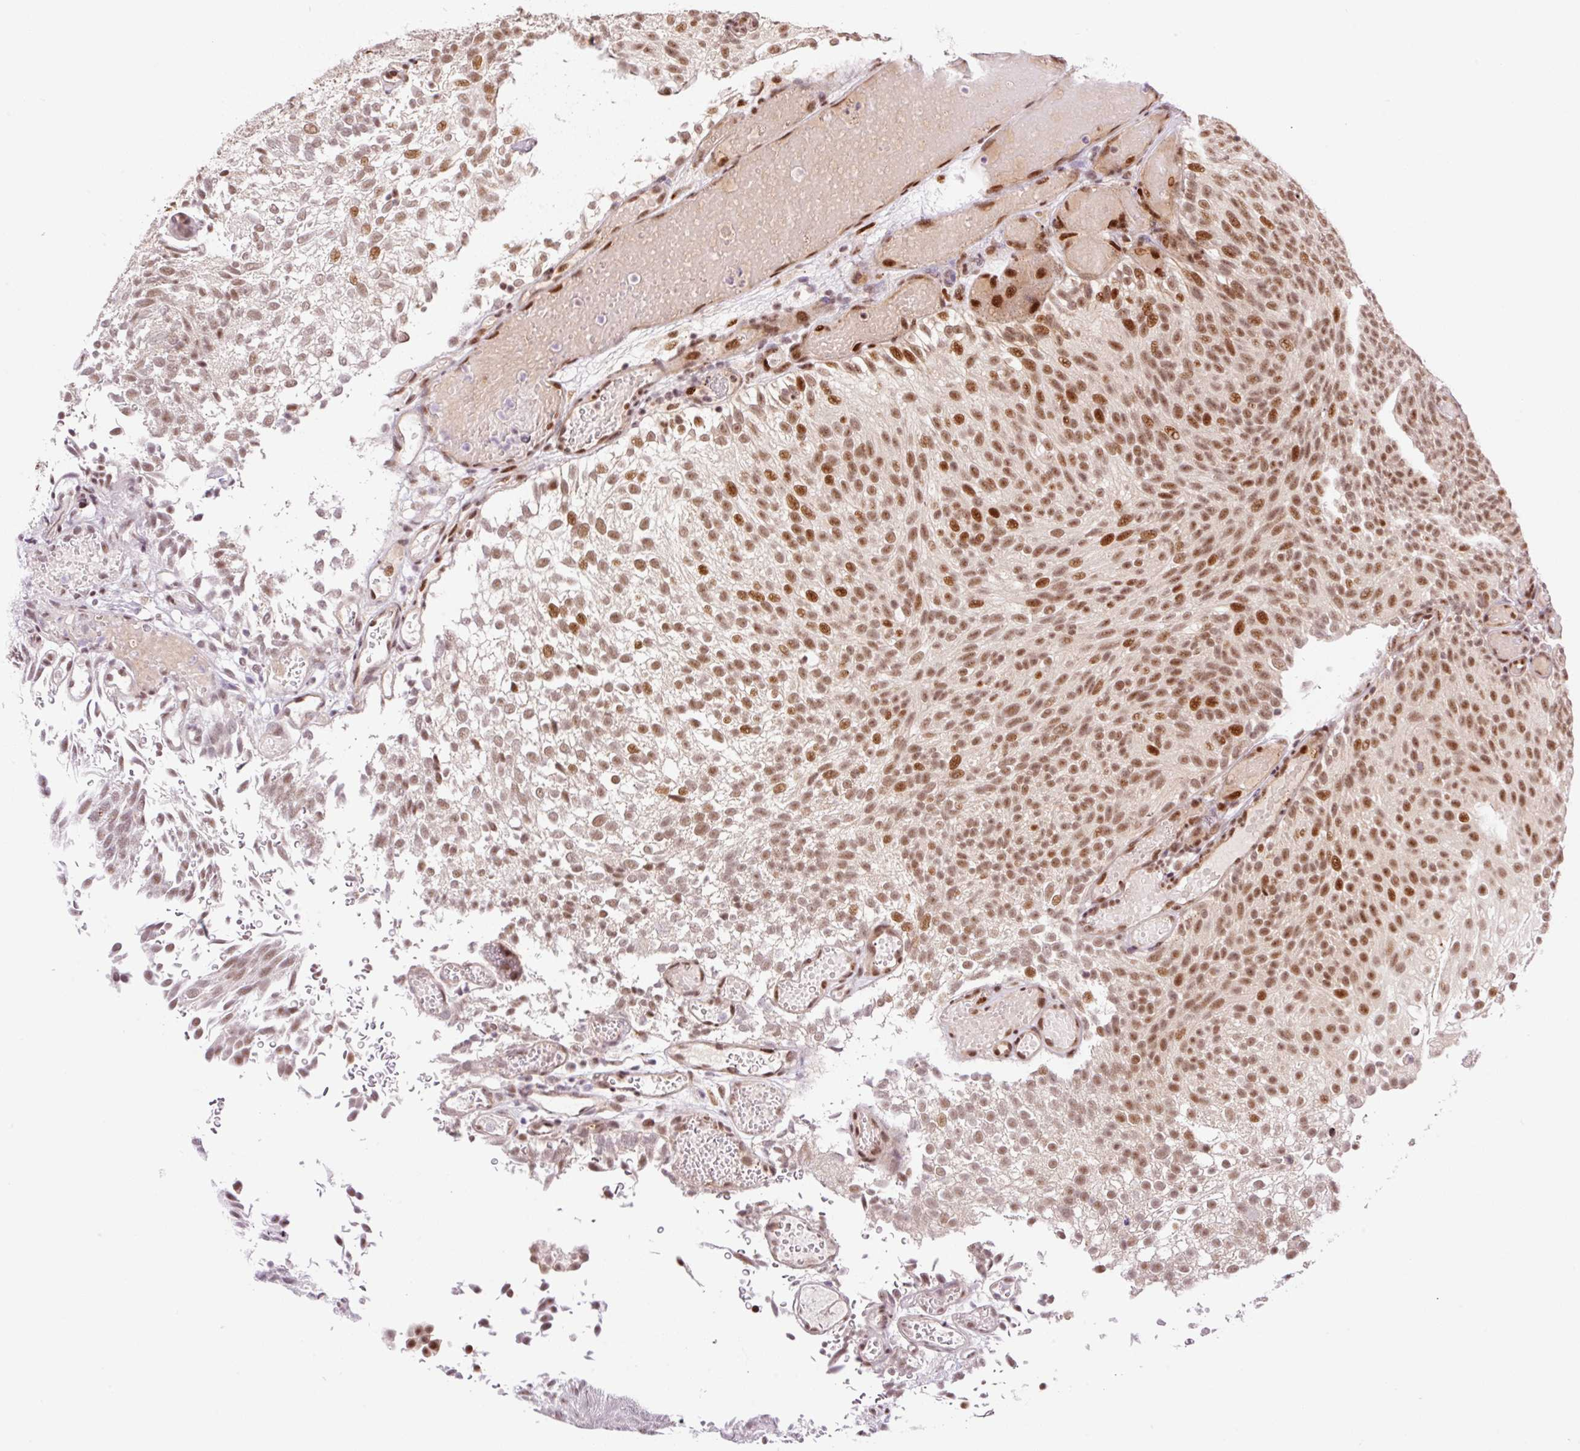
{"staining": {"intensity": "moderate", "quantity": ">75%", "location": "nuclear"}, "tissue": "urothelial cancer", "cell_type": "Tumor cells", "image_type": "cancer", "snomed": [{"axis": "morphology", "description": "Urothelial carcinoma, Low grade"}, {"axis": "topography", "description": "Urinary bladder"}], "caption": "A photomicrograph of low-grade urothelial carcinoma stained for a protein exhibits moderate nuclear brown staining in tumor cells.", "gene": "INTS8", "patient": {"sex": "male", "age": 78}}